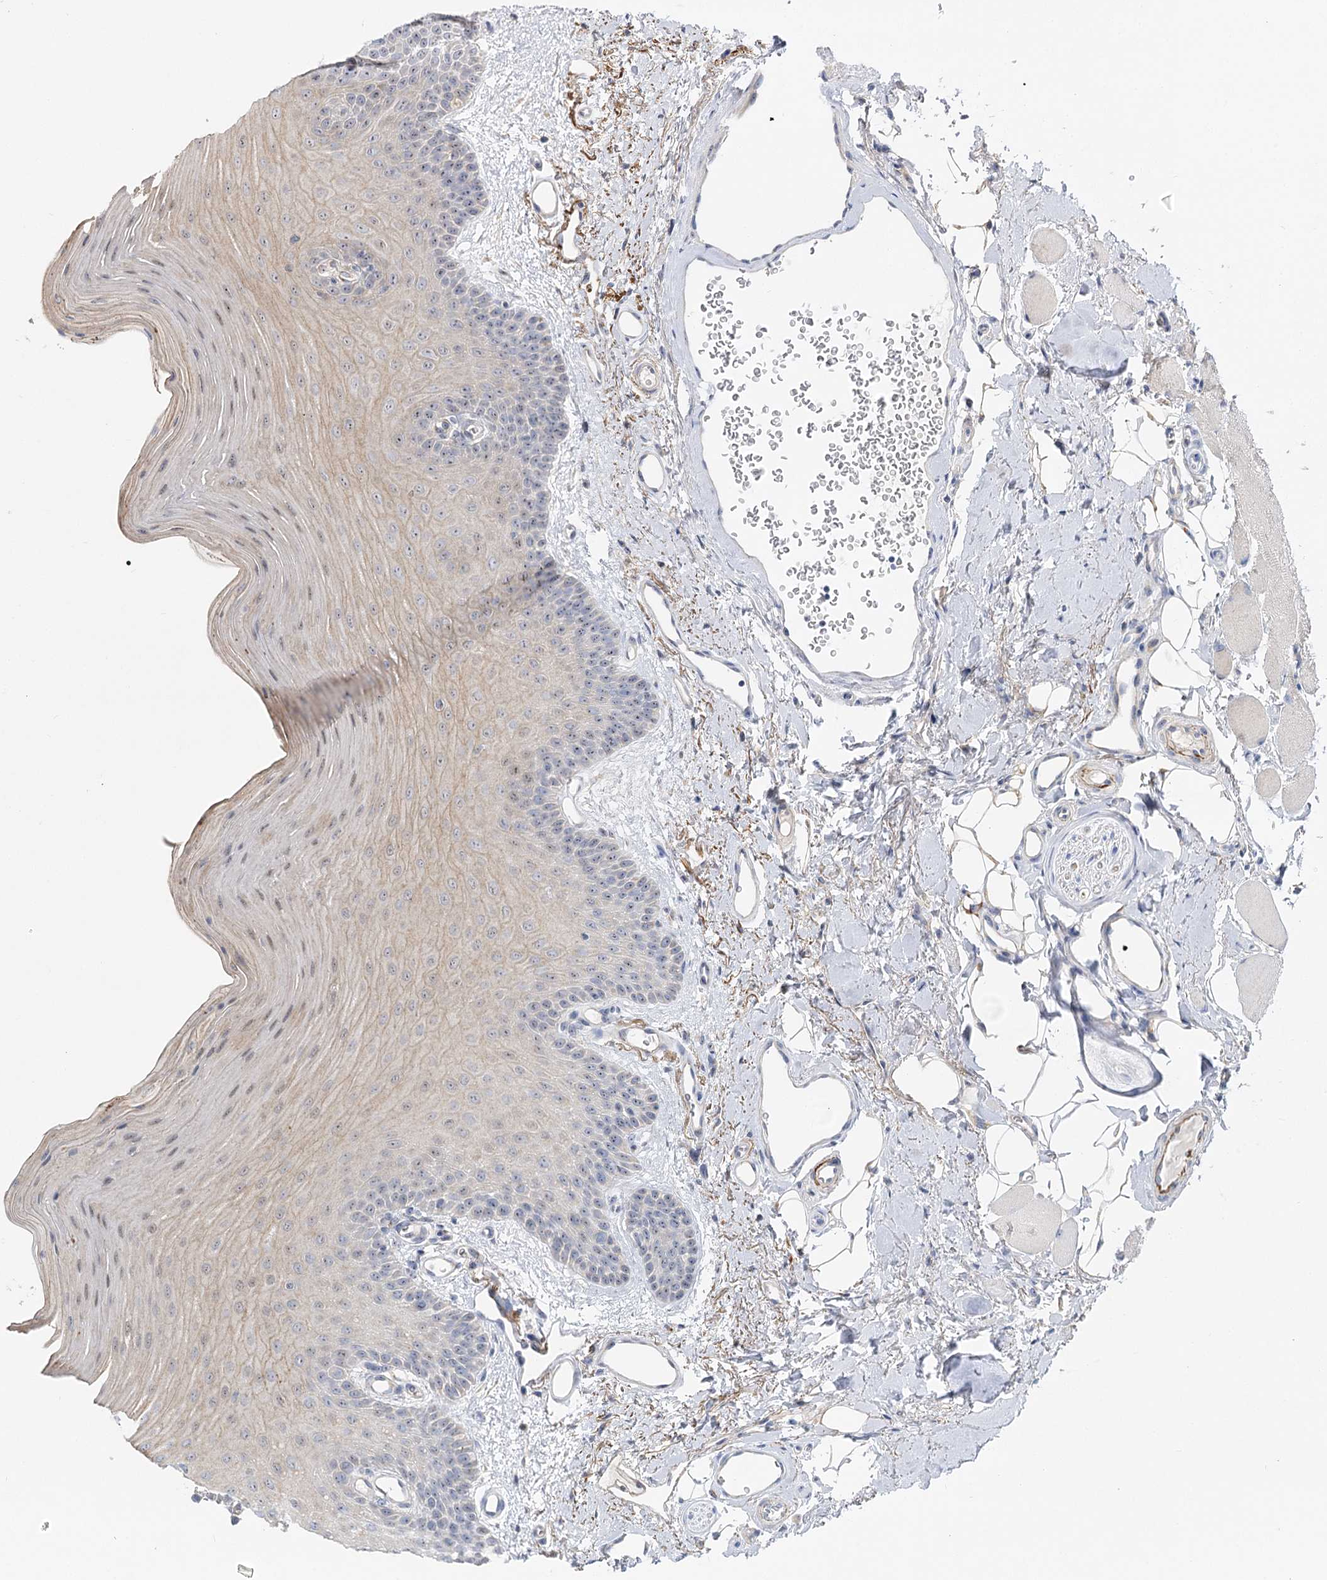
{"staining": {"intensity": "weak", "quantity": "25%-75%", "location": "cytoplasmic/membranous,nuclear"}, "tissue": "oral mucosa", "cell_type": "Squamous epithelial cells", "image_type": "normal", "snomed": [{"axis": "morphology", "description": "Normal tissue, NOS"}, {"axis": "topography", "description": "Oral tissue"}], "caption": "About 25%-75% of squamous epithelial cells in benign human oral mucosa display weak cytoplasmic/membranous,nuclear protein positivity as visualized by brown immunohistochemical staining.", "gene": "SUOX", "patient": {"sex": "male", "age": 68}}